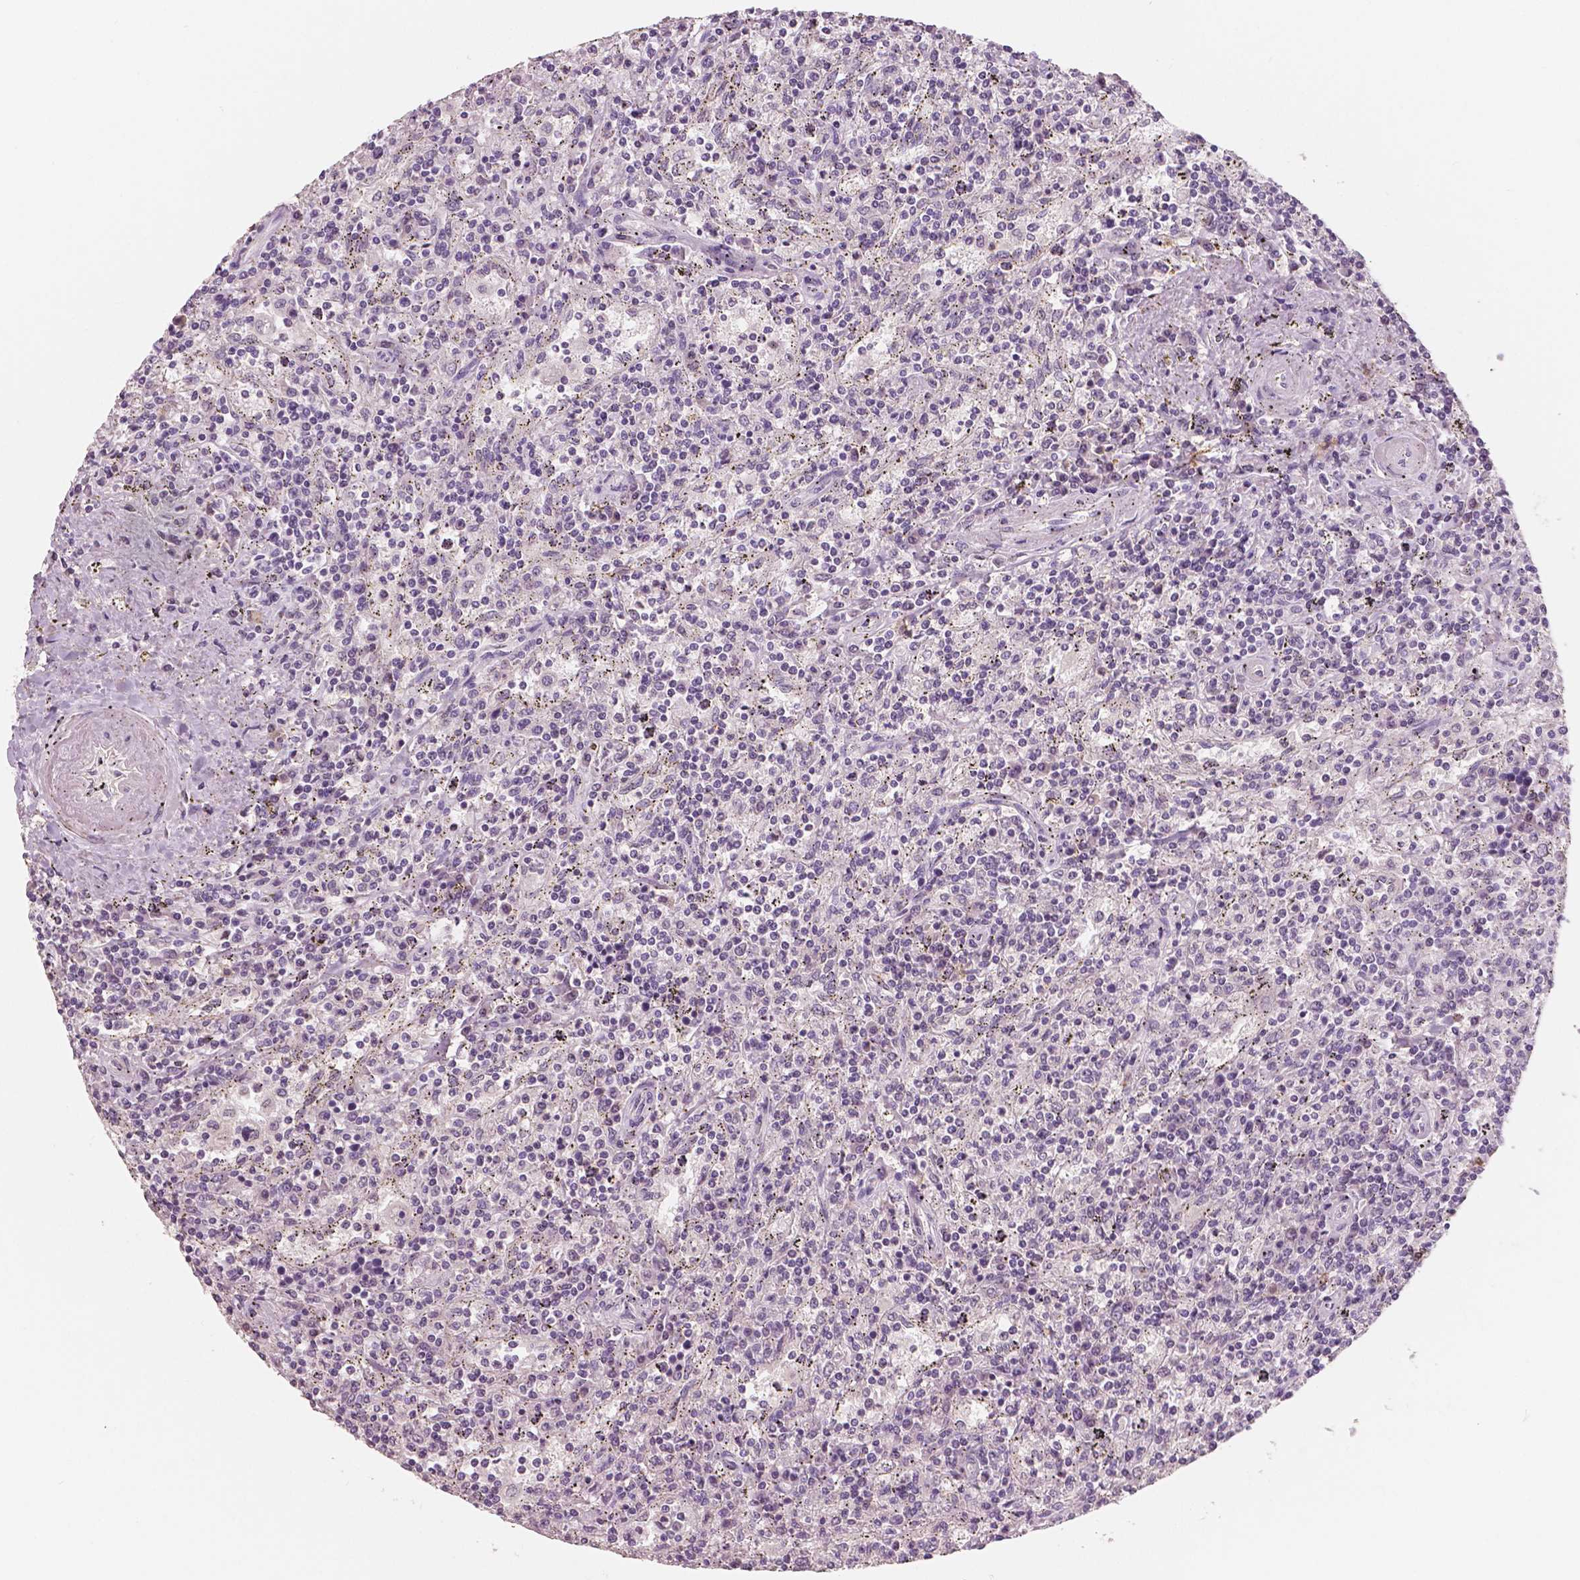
{"staining": {"intensity": "negative", "quantity": "none", "location": "none"}, "tissue": "lymphoma", "cell_type": "Tumor cells", "image_type": "cancer", "snomed": [{"axis": "morphology", "description": "Malignant lymphoma, non-Hodgkin's type, Low grade"}, {"axis": "topography", "description": "Spleen"}], "caption": "Malignant lymphoma, non-Hodgkin's type (low-grade) was stained to show a protein in brown. There is no significant positivity in tumor cells. The staining was performed using DAB (3,3'-diaminobenzidine) to visualize the protein expression in brown, while the nuclei were stained in blue with hematoxylin (Magnification: 20x).", "gene": "KIT", "patient": {"sex": "male", "age": 62}}